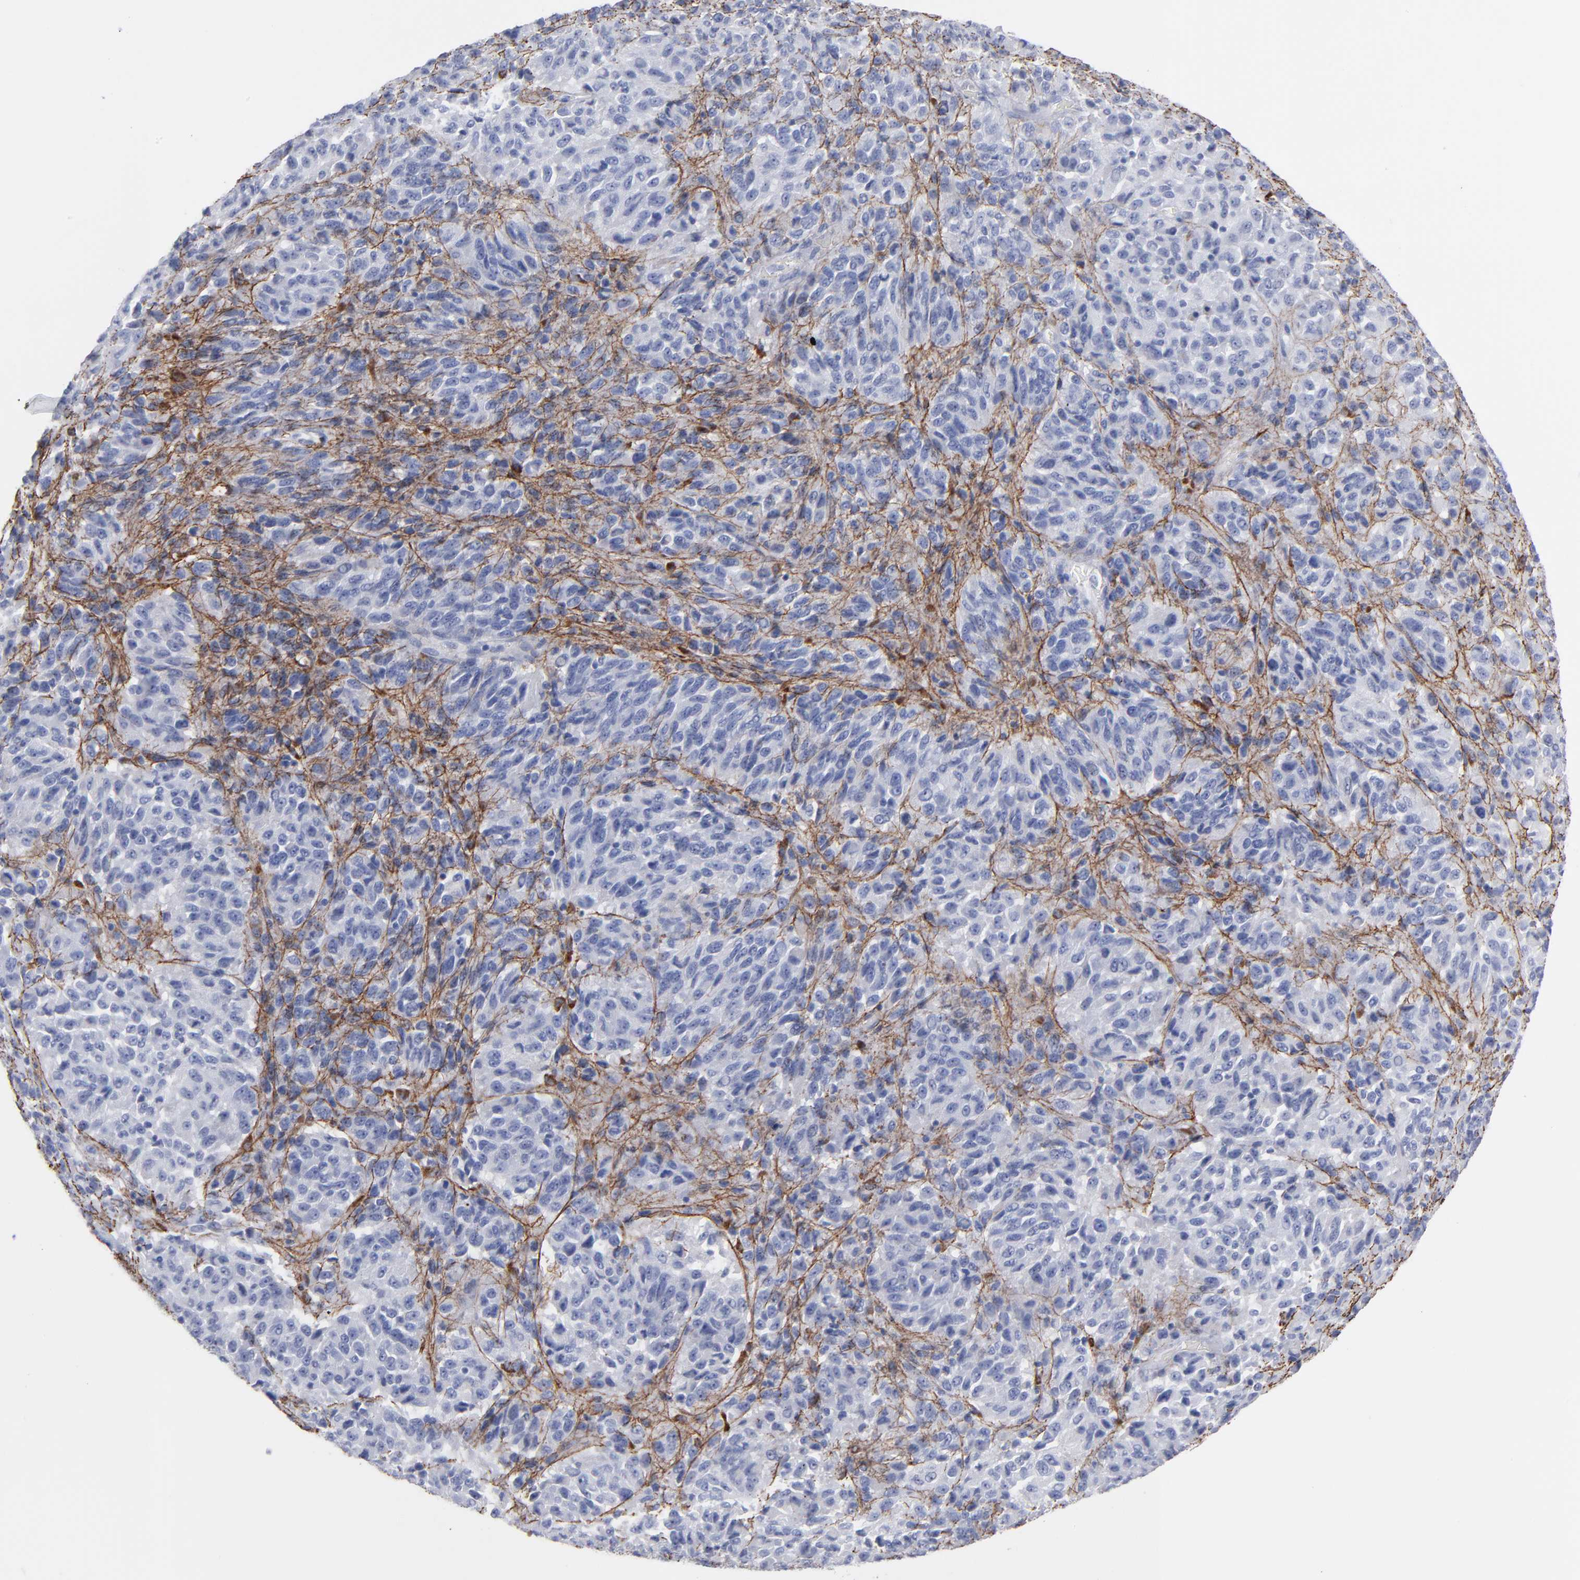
{"staining": {"intensity": "negative", "quantity": "none", "location": "none"}, "tissue": "melanoma", "cell_type": "Tumor cells", "image_type": "cancer", "snomed": [{"axis": "morphology", "description": "Malignant melanoma, Metastatic site"}, {"axis": "topography", "description": "Lung"}], "caption": "Photomicrograph shows no protein expression in tumor cells of melanoma tissue.", "gene": "EMILIN1", "patient": {"sex": "male", "age": 64}}